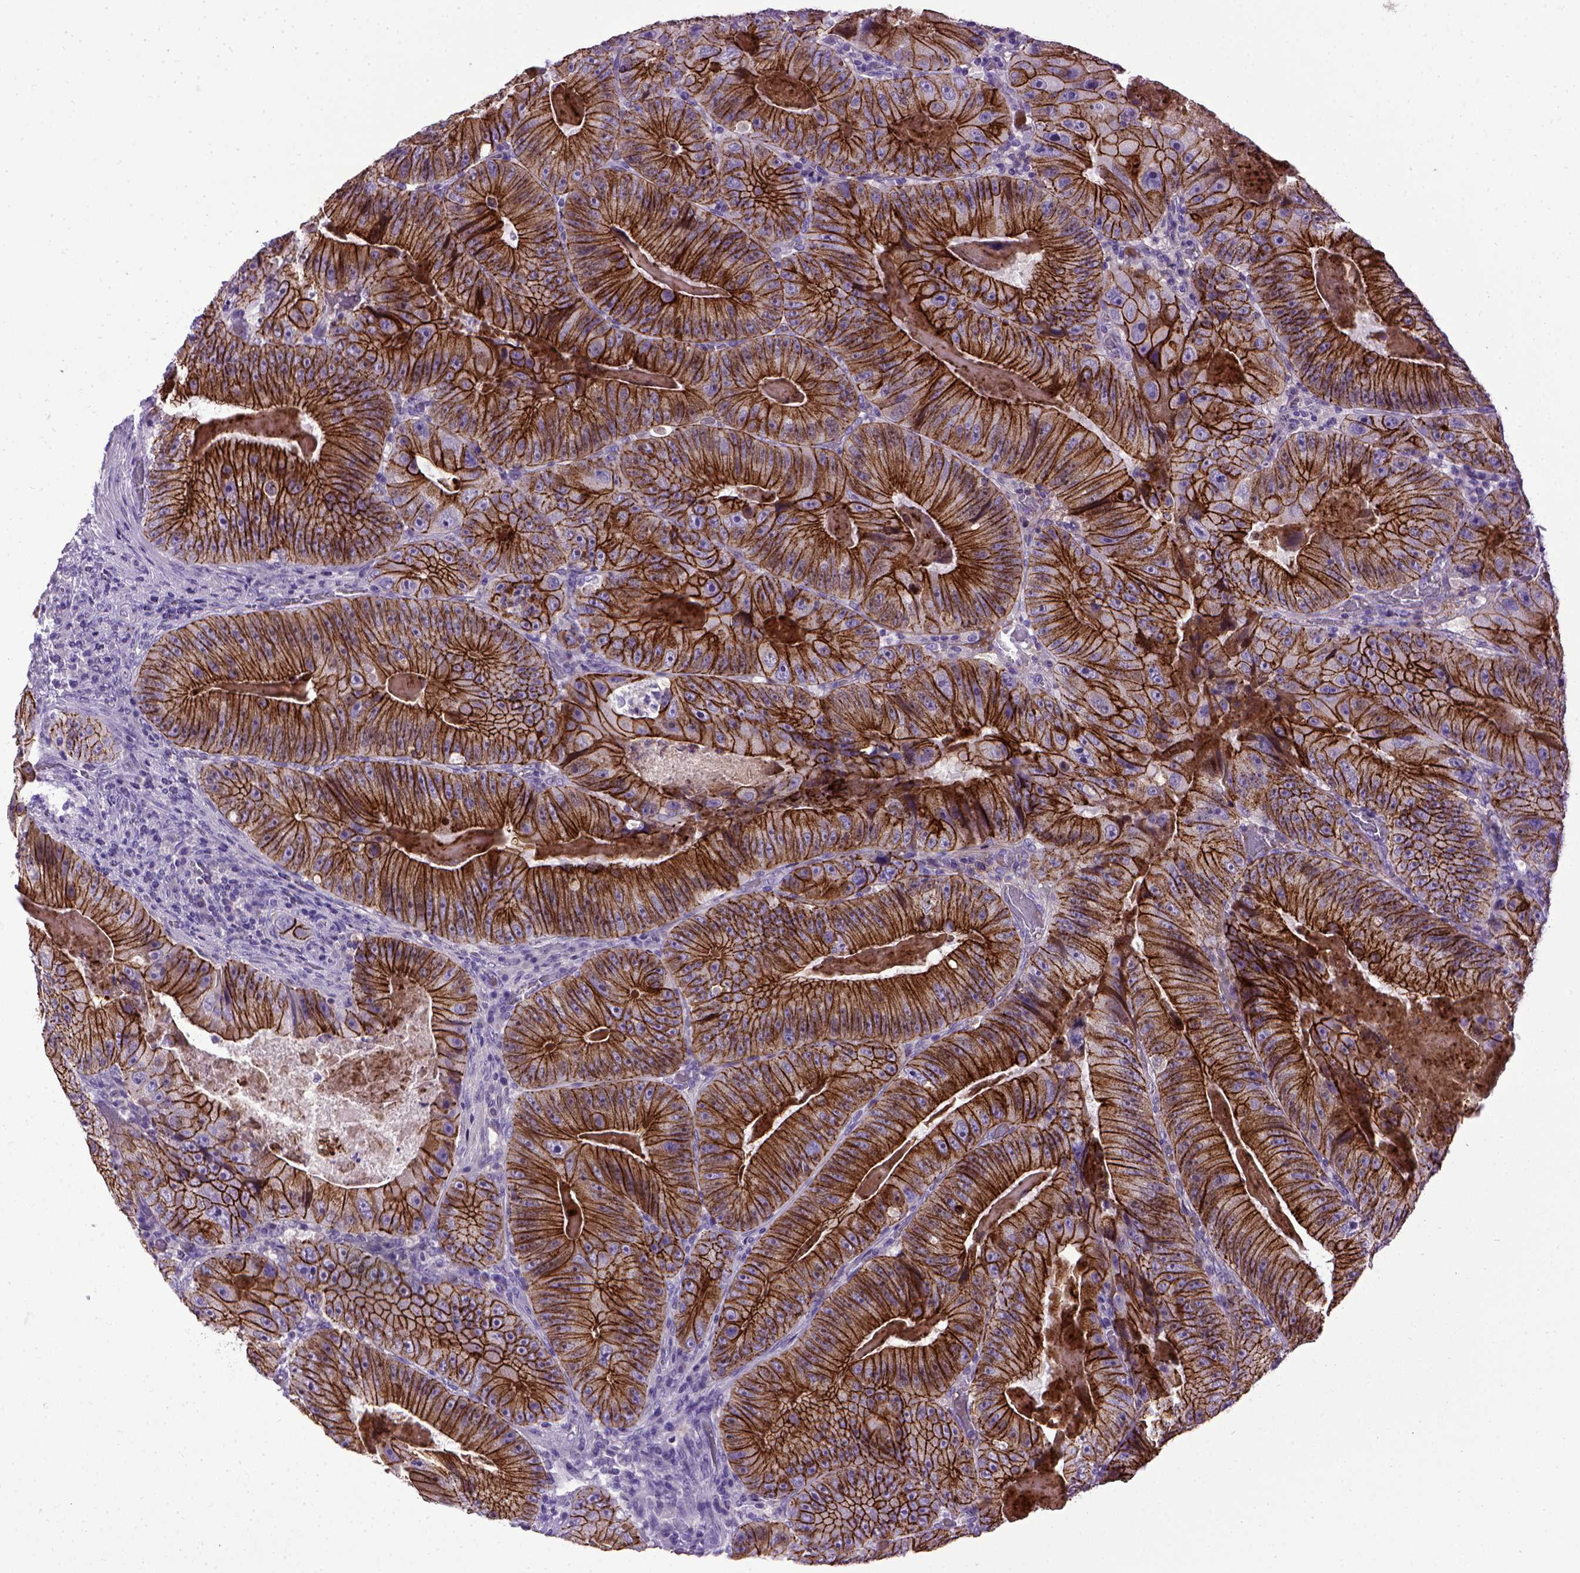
{"staining": {"intensity": "strong", "quantity": ">75%", "location": "cytoplasmic/membranous"}, "tissue": "colorectal cancer", "cell_type": "Tumor cells", "image_type": "cancer", "snomed": [{"axis": "morphology", "description": "Adenocarcinoma, NOS"}, {"axis": "topography", "description": "Colon"}], "caption": "Colorectal cancer (adenocarcinoma) stained with DAB immunohistochemistry (IHC) reveals high levels of strong cytoplasmic/membranous expression in about >75% of tumor cells.", "gene": "CDH1", "patient": {"sex": "female", "age": 86}}